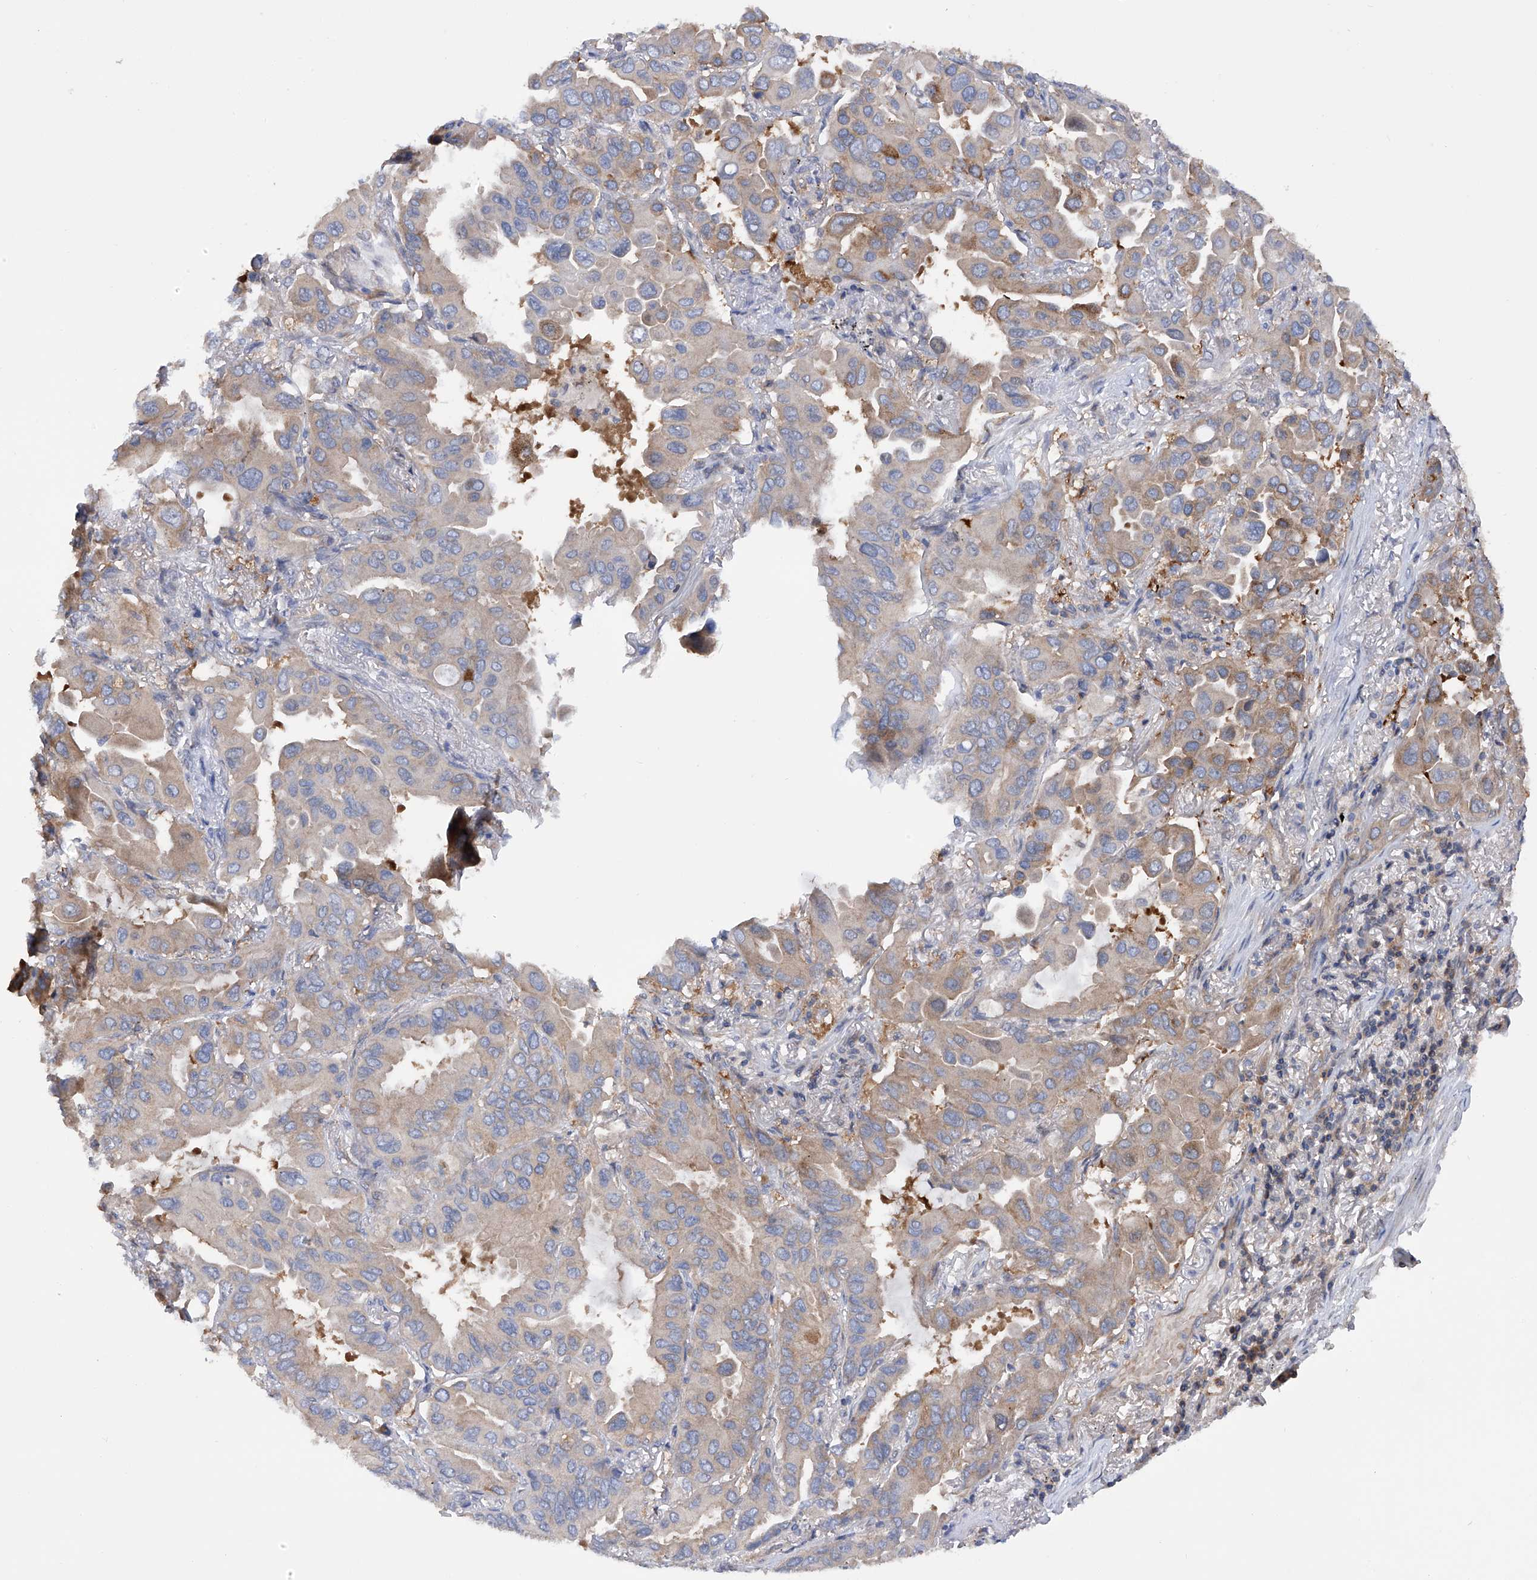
{"staining": {"intensity": "moderate", "quantity": "25%-75%", "location": "cytoplasmic/membranous"}, "tissue": "lung cancer", "cell_type": "Tumor cells", "image_type": "cancer", "snomed": [{"axis": "morphology", "description": "Adenocarcinoma, NOS"}, {"axis": "topography", "description": "Lung"}], "caption": "A micrograph of human lung cancer stained for a protein reveals moderate cytoplasmic/membranous brown staining in tumor cells.", "gene": "NUDT17", "patient": {"sex": "male", "age": 64}}